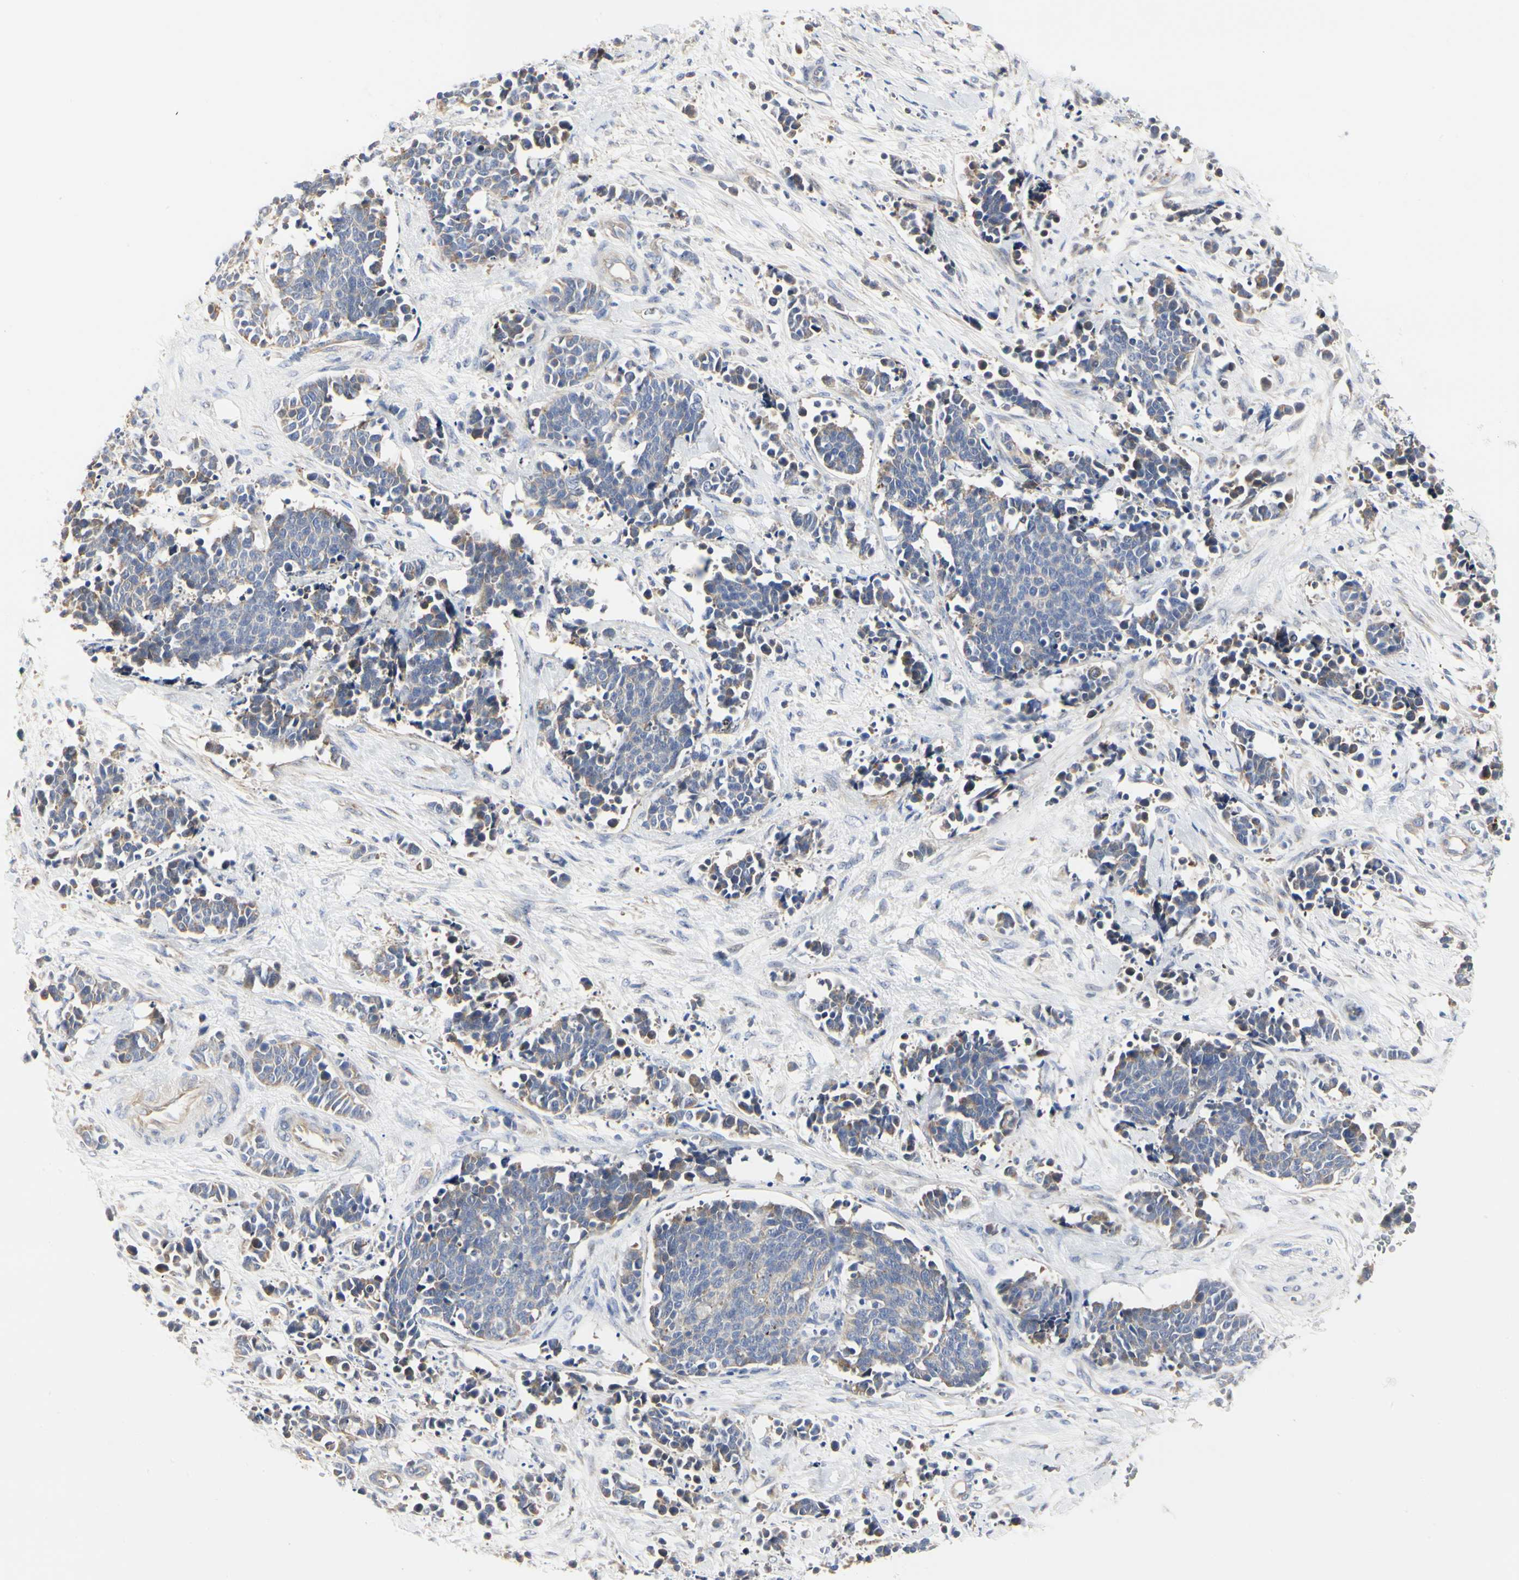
{"staining": {"intensity": "weak", "quantity": ">75%", "location": "cytoplasmic/membranous"}, "tissue": "cervical cancer", "cell_type": "Tumor cells", "image_type": "cancer", "snomed": [{"axis": "morphology", "description": "Squamous cell carcinoma, NOS"}, {"axis": "topography", "description": "Cervix"}], "caption": "Immunohistochemical staining of cervical cancer (squamous cell carcinoma) reveals low levels of weak cytoplasmic/membranous positivity in about >75% of tumor cells. The protein is stained brown, and the nuclei are stained in blue (DAB IHC with brightfield microscopy, high magnification).", "gene": "SHANK2", "patient": {"sex": "female", "age": 35}}